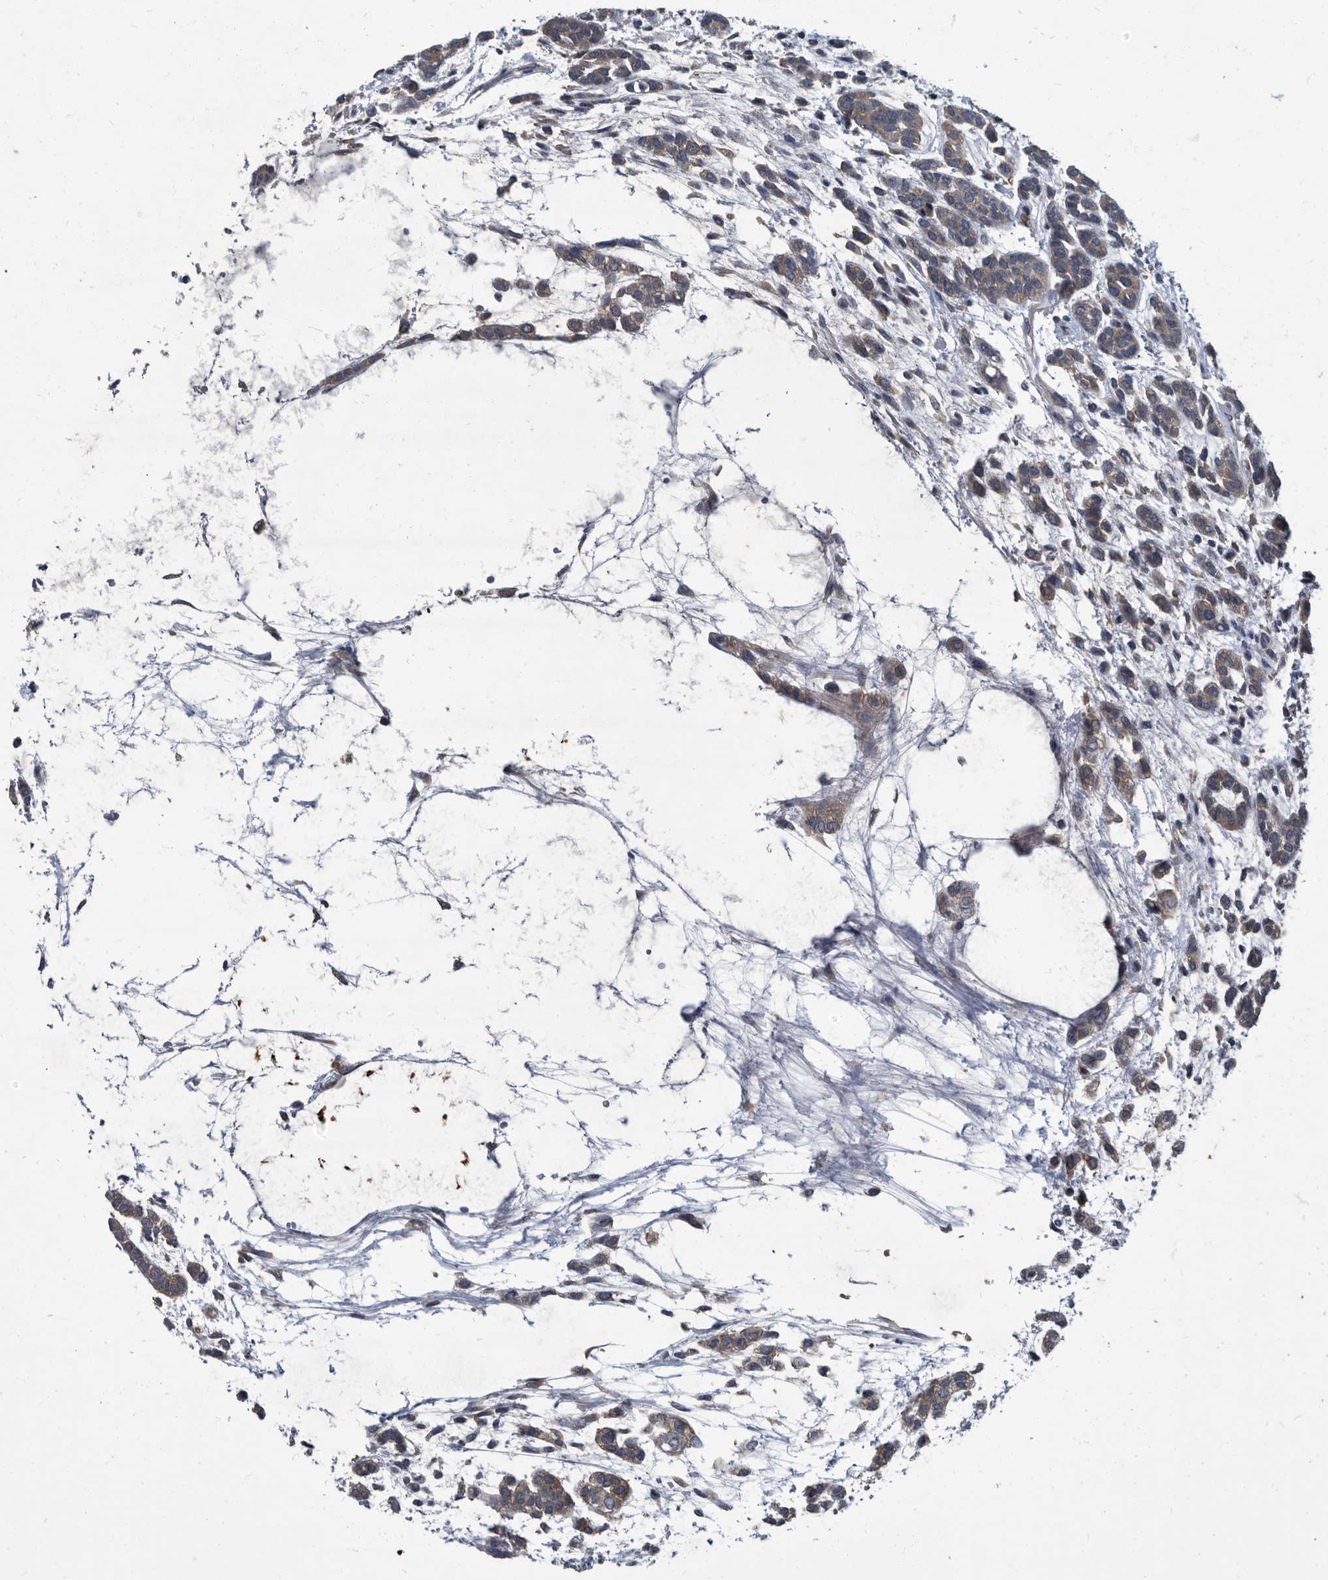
{"staining": {"intensity": "weak", "quantity": "25%-75%", "location": "cytoplasmic/membranous"}, "tissue": "head and neck cancer", "cell_type": "Tumor cells", "image_type": "cancer", "snomed": [{"axis": "morphology", "description": "Adenocarcinoma, NOS"}, {"axis": "morphology", "description": "Adenoma, NOS"}, {"axis": "topography", "description": "Head-Neck"}], "caption": "Head and neck adenocarcinoma was stained to show a protein in brown. There is low levels of weak cytoplasmic/membranous expression in about 25%-75% of tumor cells. Nuclei are stained in blue.", "gene": "CDV3", "patient": {"sex": "female", "age": 55}}